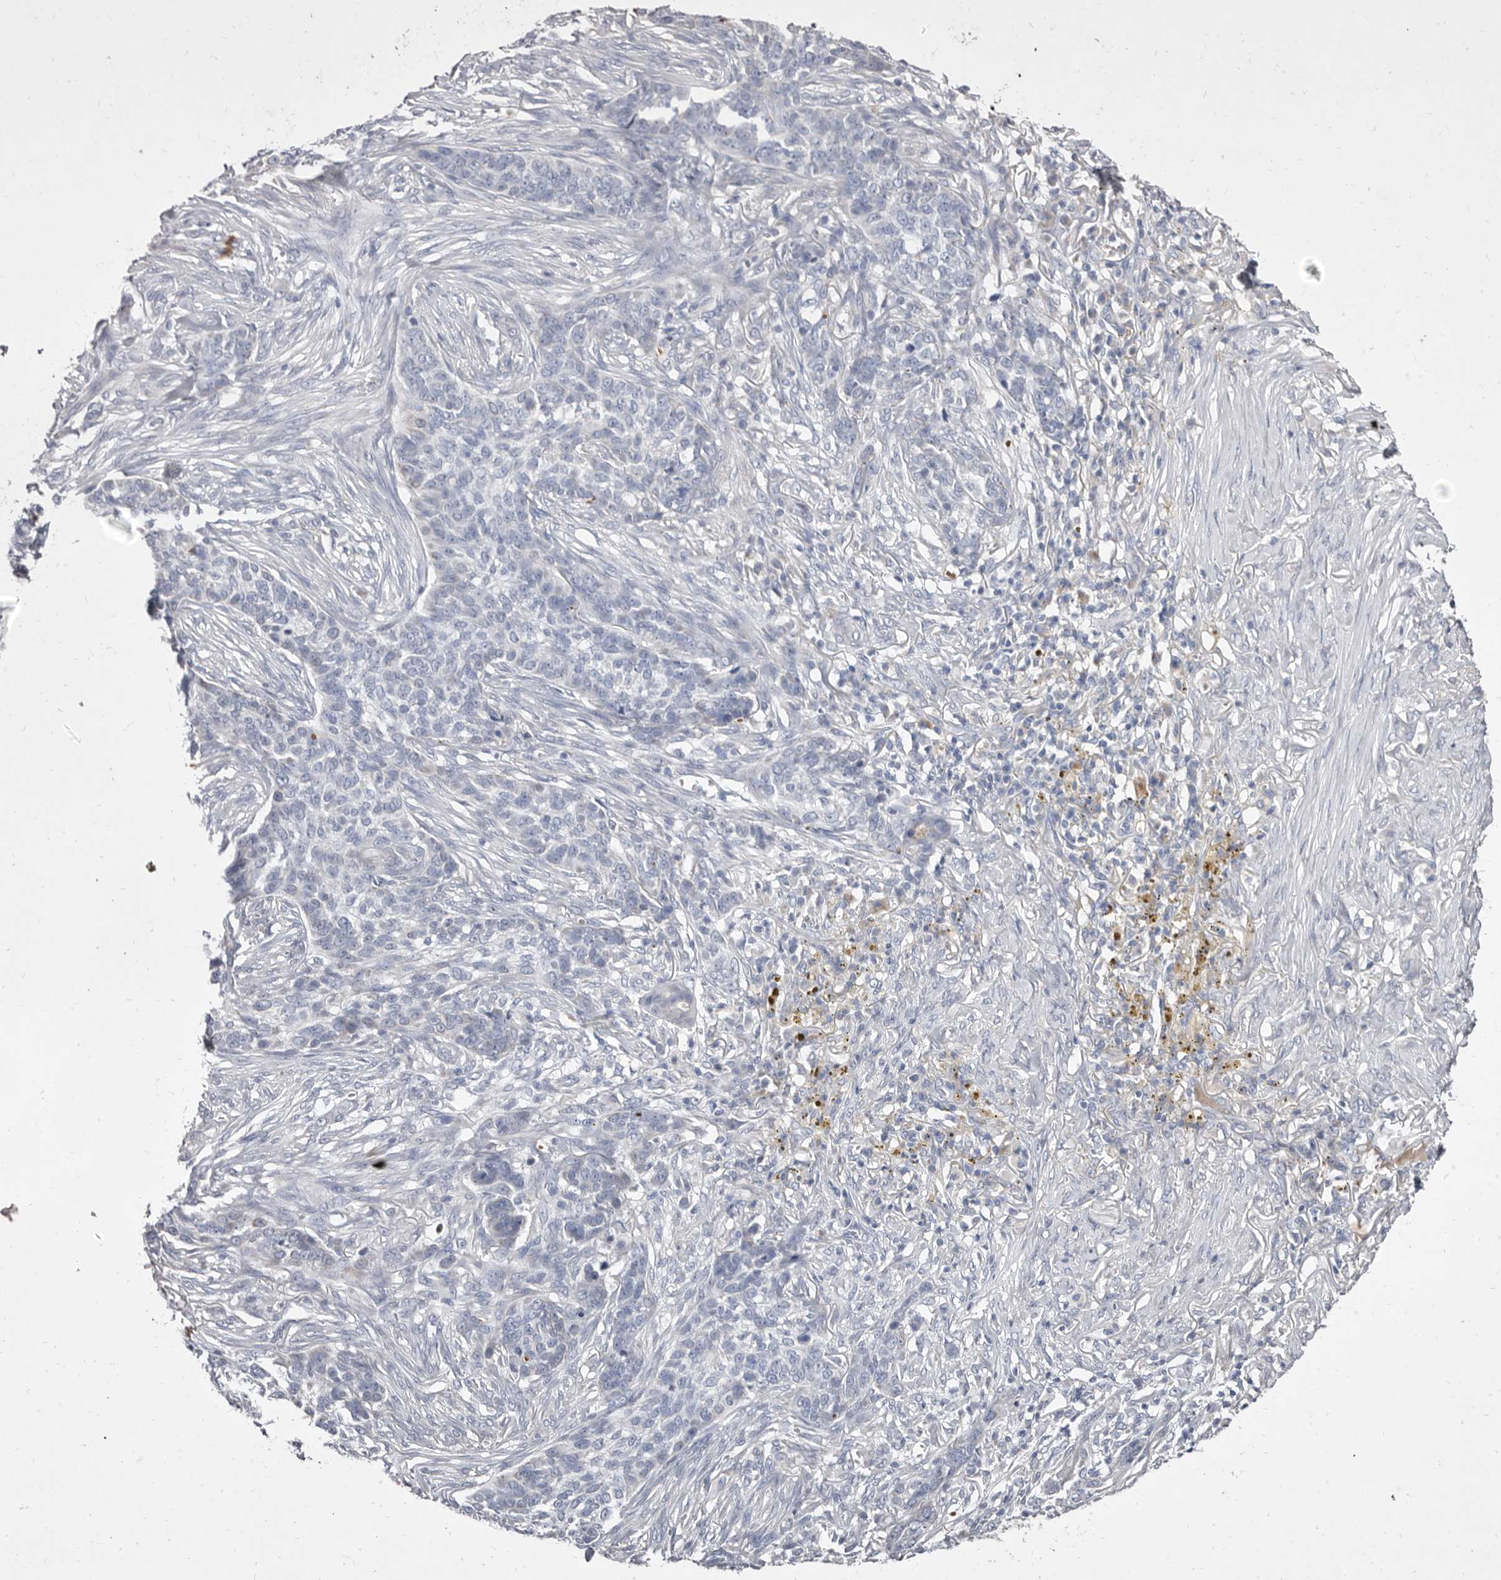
{"staining": {"intensity": "negative", "quantity": "none", "location": "none"}, "tissue": "skin cancer", "cell_type": "Tumor cells", "image_type": "cancer", "snomed": [{"axis": "morphology", "description": "Basal cell carcinoma"}, {"axis": "topography", "description": "Skin"}], "caption": "Tumor cells are negative for brown protein staining in skin cancer.", "gene": "CYP2E1", "patient": {"sex": "male", "age": 85}}